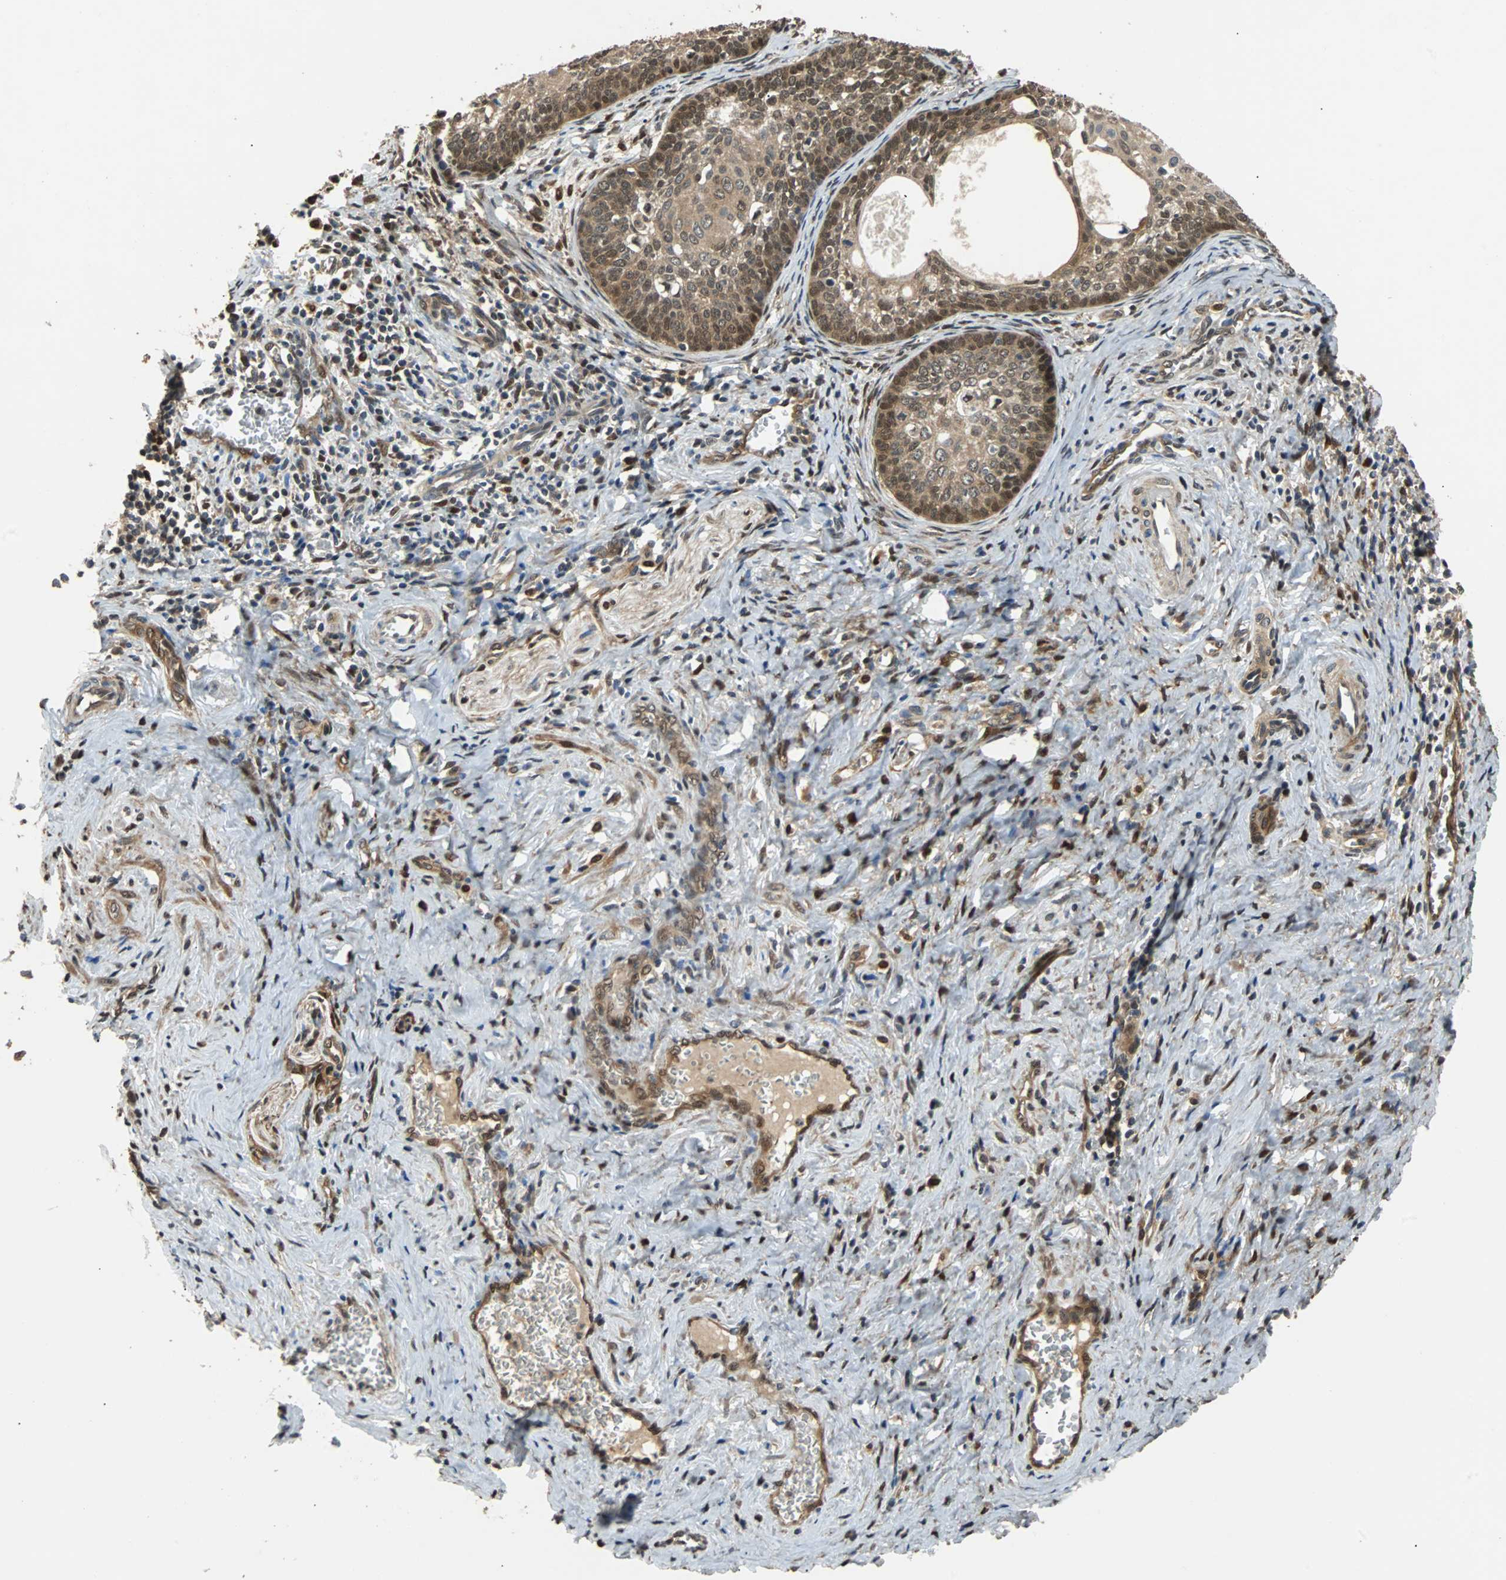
{"staining": {"intensity": "moderate", "quantity": ">75%", "location": "cytoplasmic/membranous,nuclear"}, "tissue": "cervical cancer", "cell_type": "Tumor cells", "image_type": "cancer", "snomed": [{"axis": "morphology", "description": "Squamous cell carcinoma, NOS"}, {"axis": "topography", "description": "Cervix"}], "caption": "IHC micrograph of neoplastic tissue: cervical cancer stained using immunohistochemistry shows medium levels of moderate protein expression localized specifically in the cytoplasmic/membranous and nuclear of tumor cells, appearing as a cytoplasmic/membranous and nuclear brown color.", "gene": "PRDX6", "patient": {"sex": "female", "age": 33}}